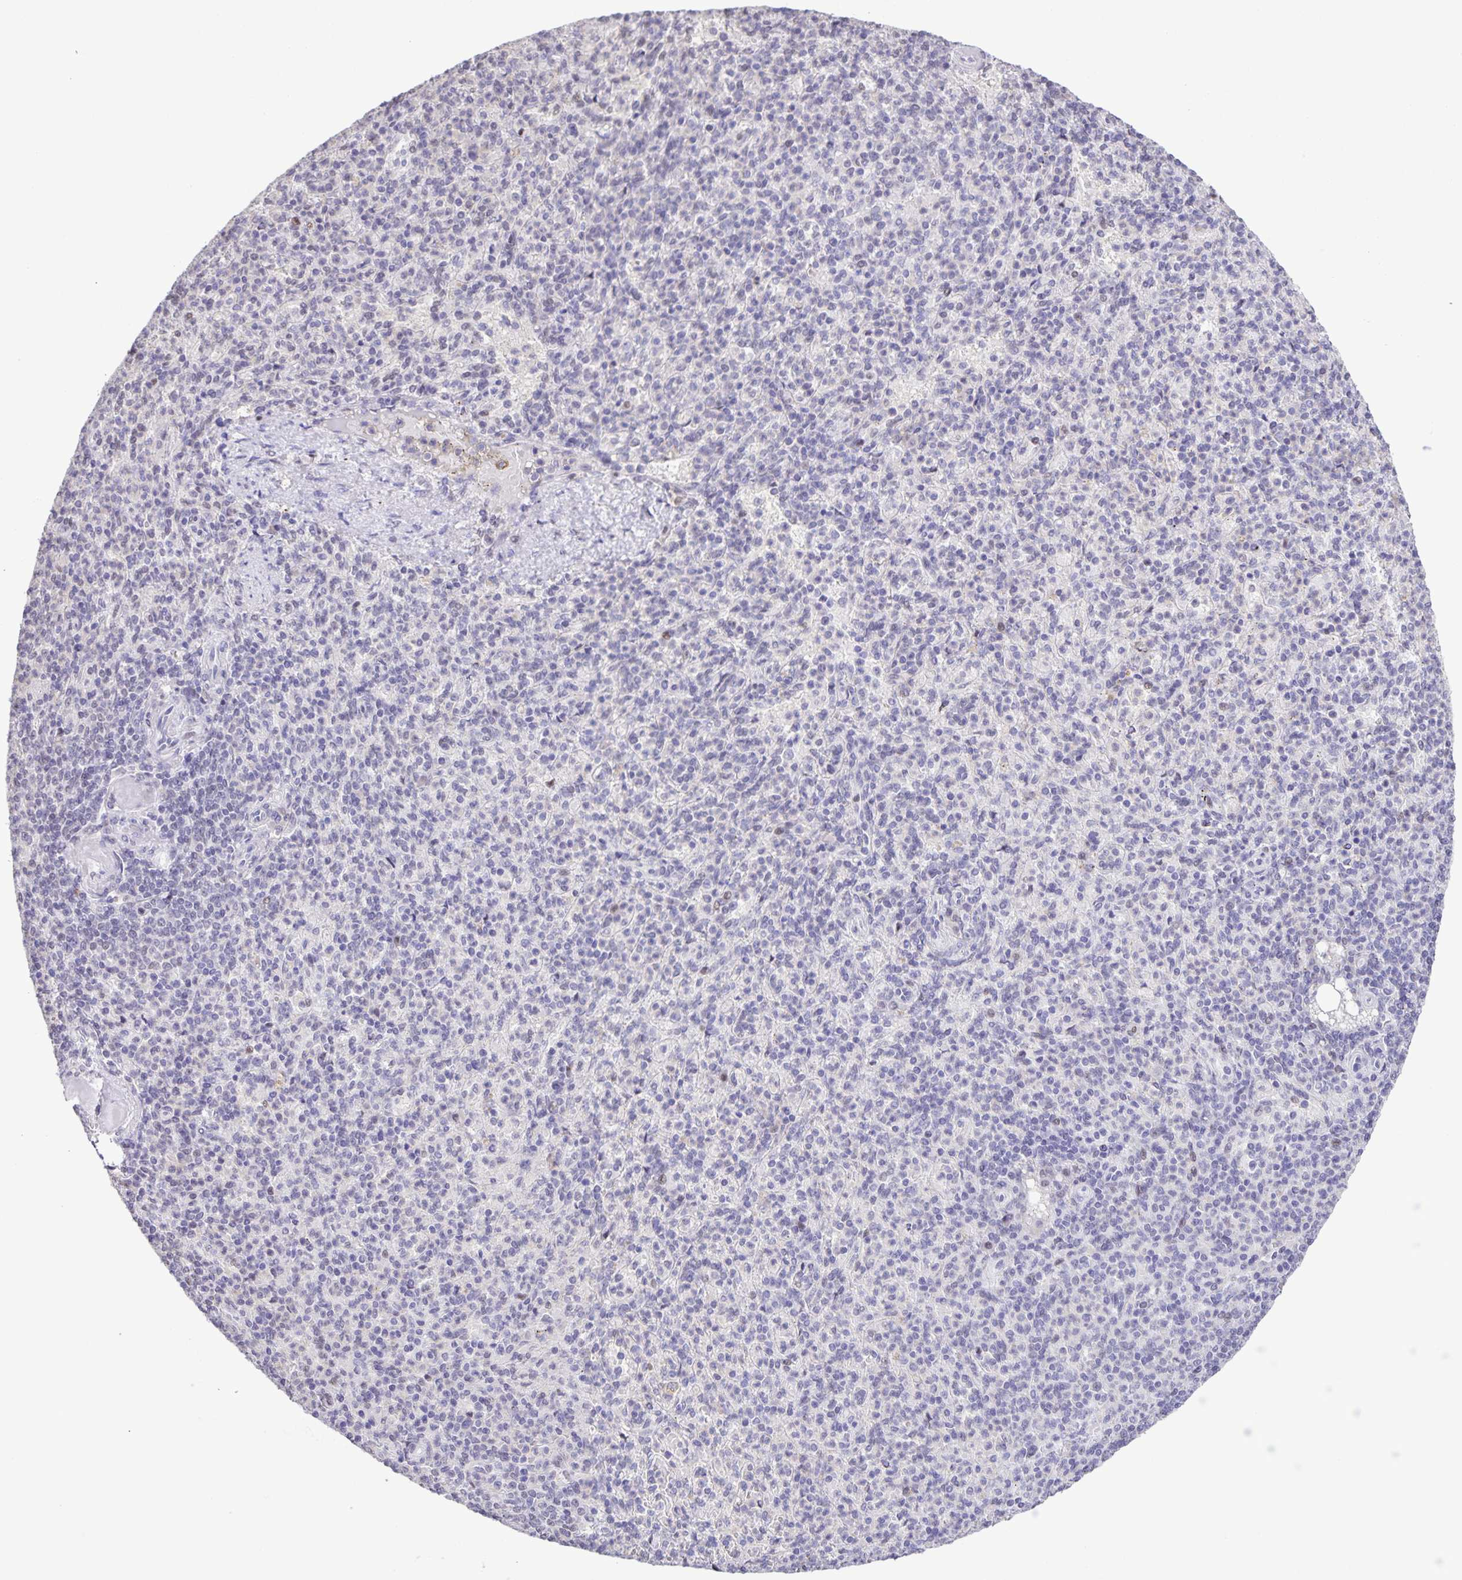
{"staining": {"intensity": "negative", "quantity": "none", "location": "none"}, "tissue": "spleen", "cell_type": "Cells in red pulp", "image_type": "normal", "snomed": [{"axis": "morphology", "description": "Normal tissue, NOS"}, {"axis": "topography", "description": "Spleen"}], "caption": "IHC of unremarkable spleen reveals no staining in cells in red pulp.", "gene": "ONECUT2", "patient": {"sex": "female", "age": 74}}